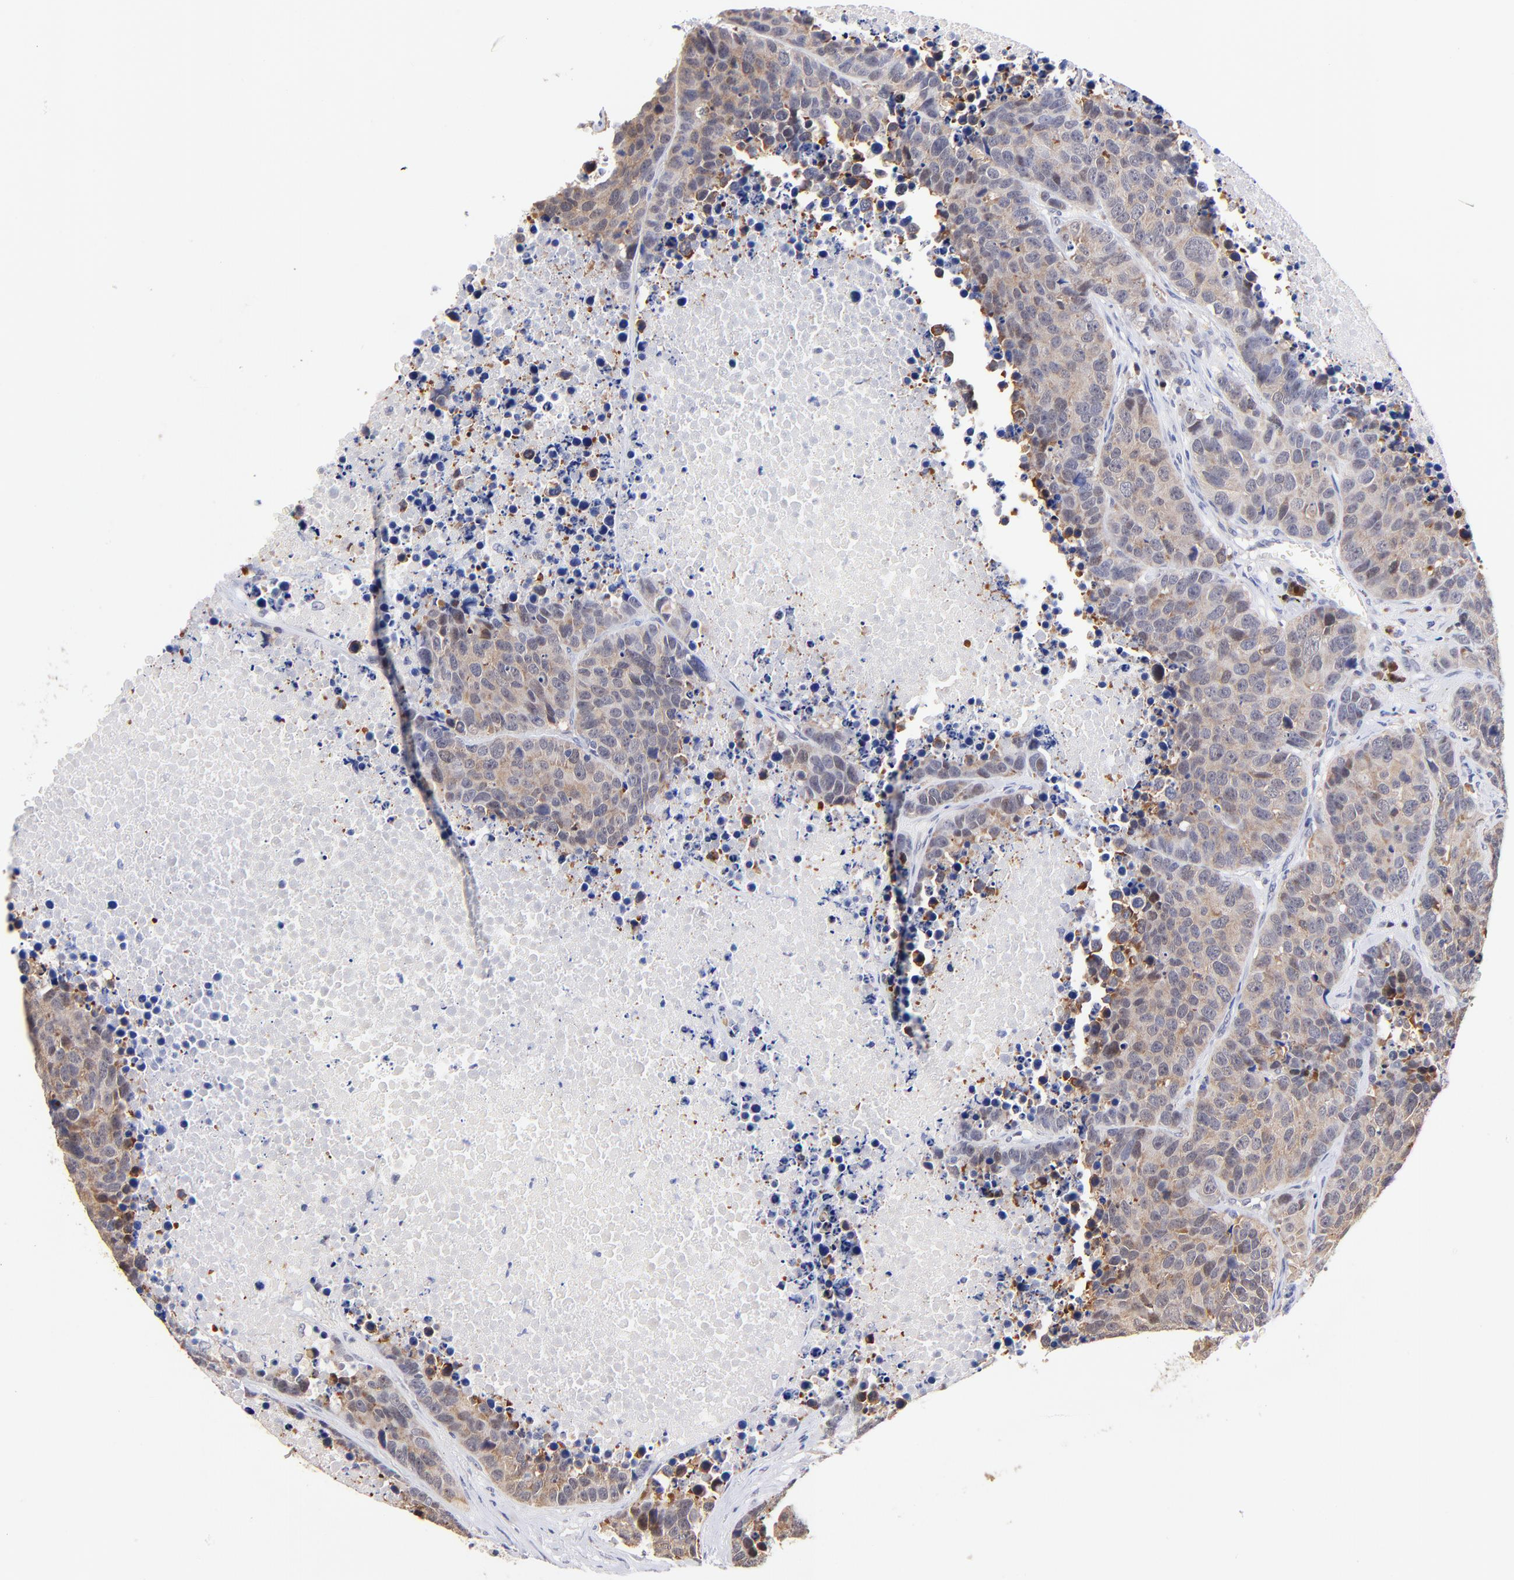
{"staining": {"intensity": "moderate", "quantity": "25%-75%", "location": "cytoplasmic/membranous"}, "tissue": "carcinoid", "cell_type": "Tumor cells", "image_type": "cancer", "snomed": [{"axis": "morphology", "description": "Carcinoid, malignant, NOS"}, {"axis": "topography", "description": "Lung"}], "caption": "IHC histopathology image of carcinoid stained for a protein (brown), which demonstrates medium levels of moderate cytoplasmic/membranous expression in approximately 25%-75% of tumor cells.", "gene": "ZNF155", "patient": {"sex": "male", "age": 60}}